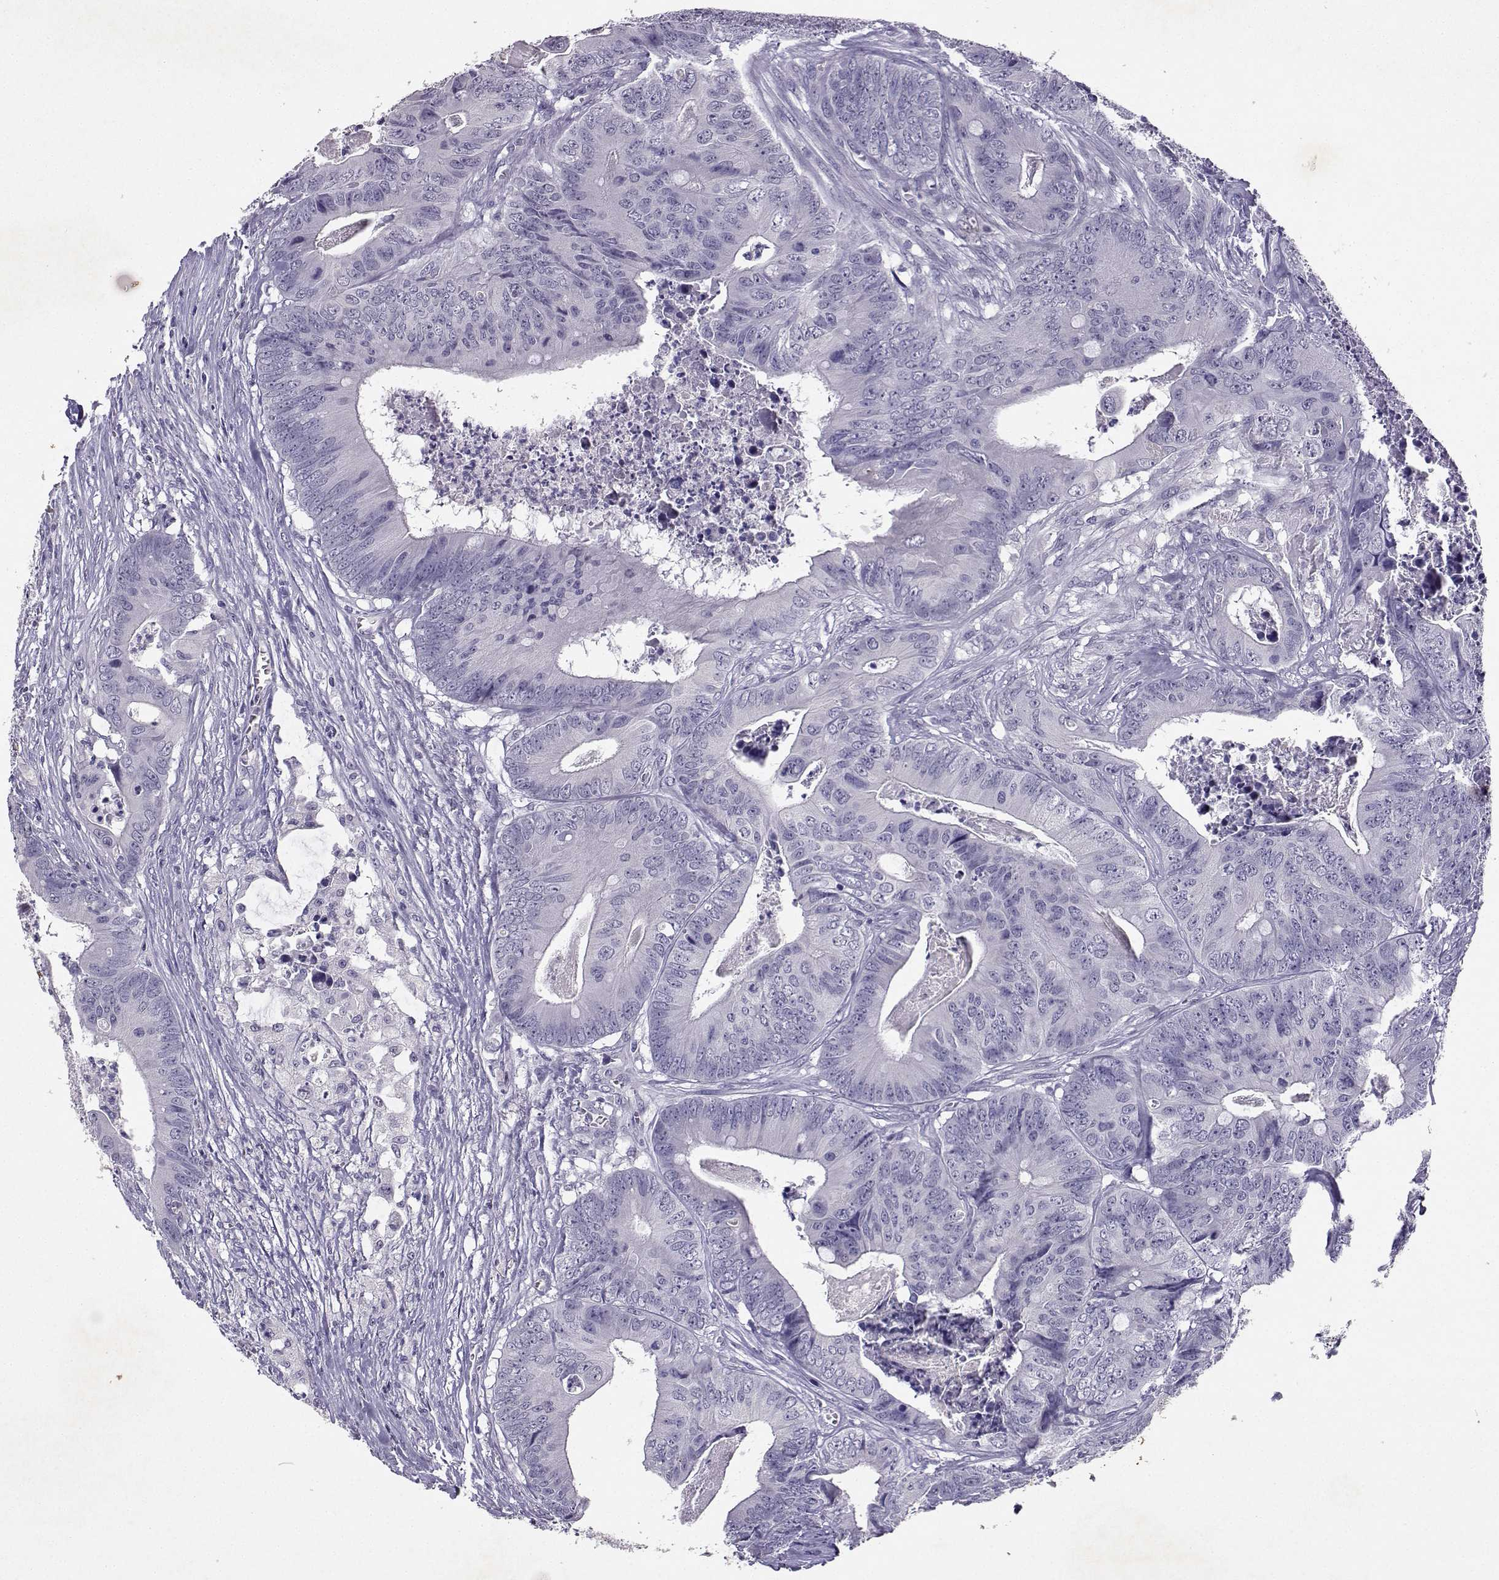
{"staining": {"intensity": "negative", "quantity": "none", "location": "none"}, "tissue": "colorectal cancer", "cell_type": "Tumor cells", "image_type": "cancer", "snomed": [{"axis": "morphology", "description": "Adenocarcinoma, NOS"}, {"axis": "topography", "description": "Colon"}], "caption": "IHC photomicrograph of neoplastic tissue: human adenocarcinoma (colorectal) stained with DAB (3,3'-diaminobenzidine) exhibits no significant protein expression in tumor cells.", "gene": "TBR1", "patient": {"sex": "male", "age": 84}}